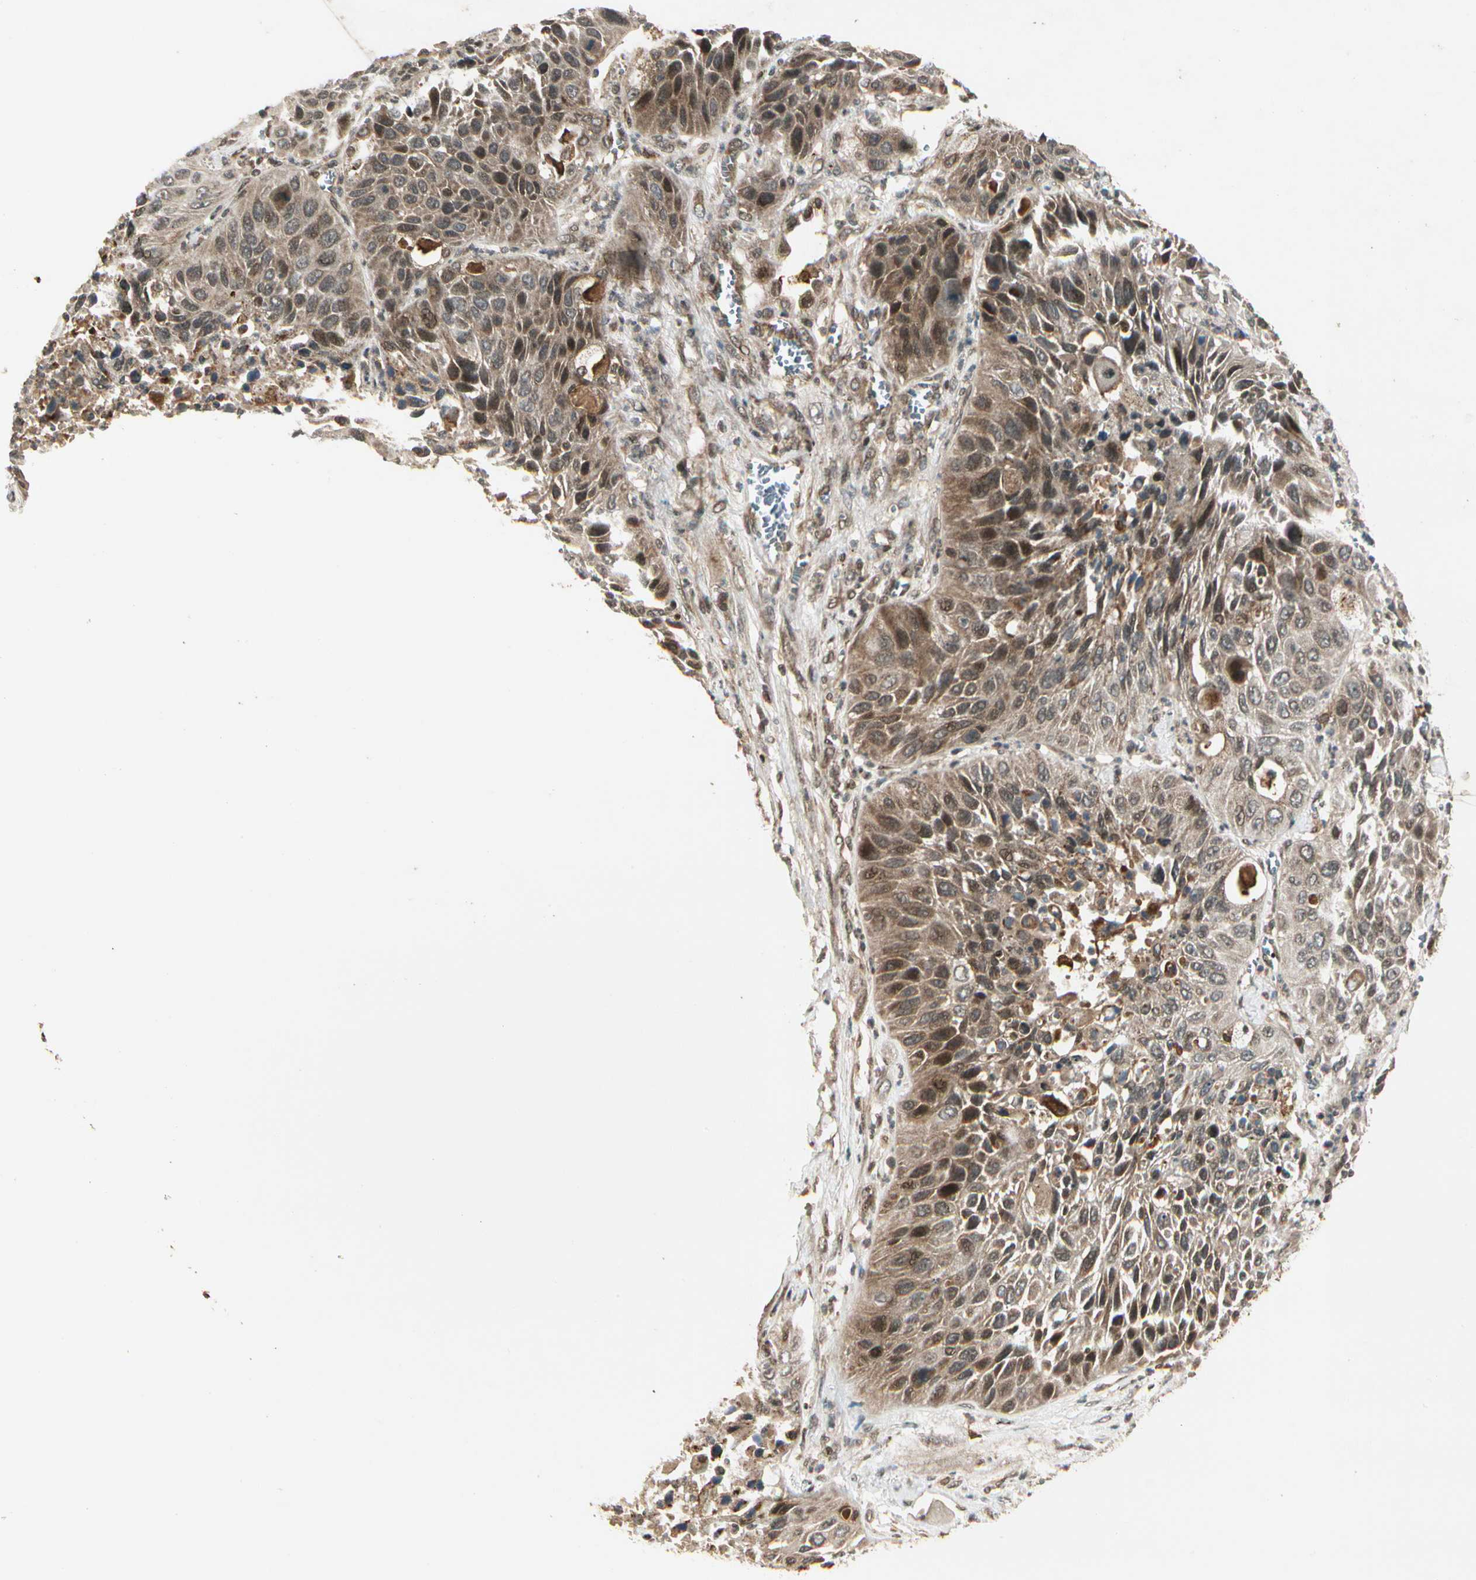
{"staining": {"intensity": "moderate", "quantity": ">75%", "location": "cytoplasmic/membranous"}, "tissue": "lung cancer", "cell_type": "Tumor cells", "image_type": "cancer", "snomed": [{"axis": "morphology", "description": "Squamous cell carcinoma, NOS"}, {"axis": "topography", "description": "Lung"}], "caption": "Immunohistochemistry micrograph of lung squamous cell carcinoma stained for a protein (brown), which exhibits medium levels of moderate cytoplasmic/membranous staining in approximately >75% of tumor cells.", "gene": "GLUL", "patient": {"sex": "female", "age": 76}}